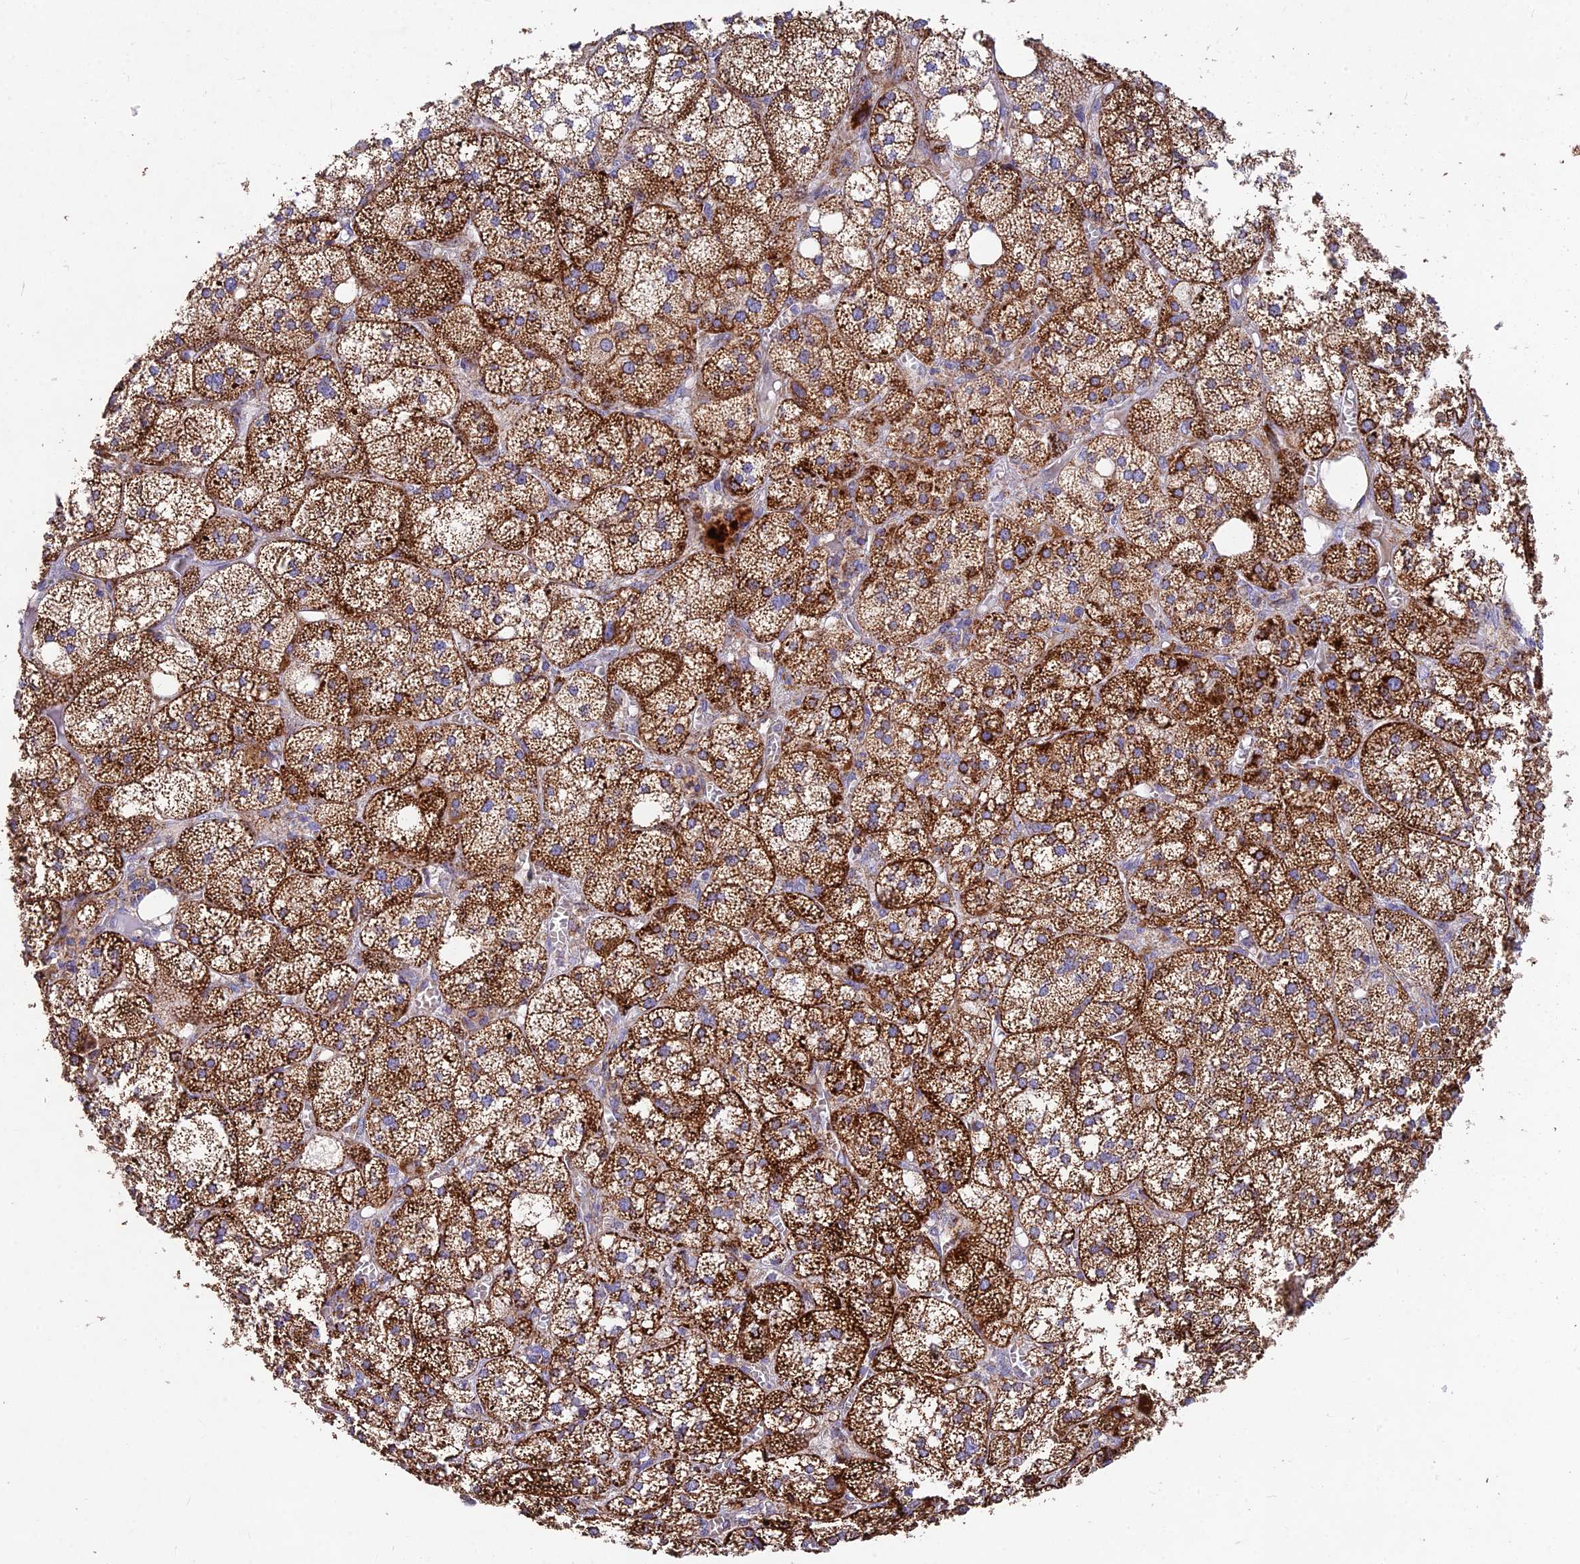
{"staining": {"intensity": "strong", "quantity": ">75%", "location": "cytoplasmic/membranous"}, "tissue": "adrenal gland", "cell_type": "Glandular cells", "image_type": "normal", "snomed": [{"axis": "morphology", "description": "Normal tissue, NOS"}, {"axis": "topography", "description": "Adrenal gland"}], "caption": "Strong cytoplasmic/membranous positivity for a protein is seen in approximately >75% of glandular cells of unremarkable adrenal gland using immunohistochemistry (IHC).", "gene": "KHDC3L", "patient": {"sex": "female", "age": 61}}